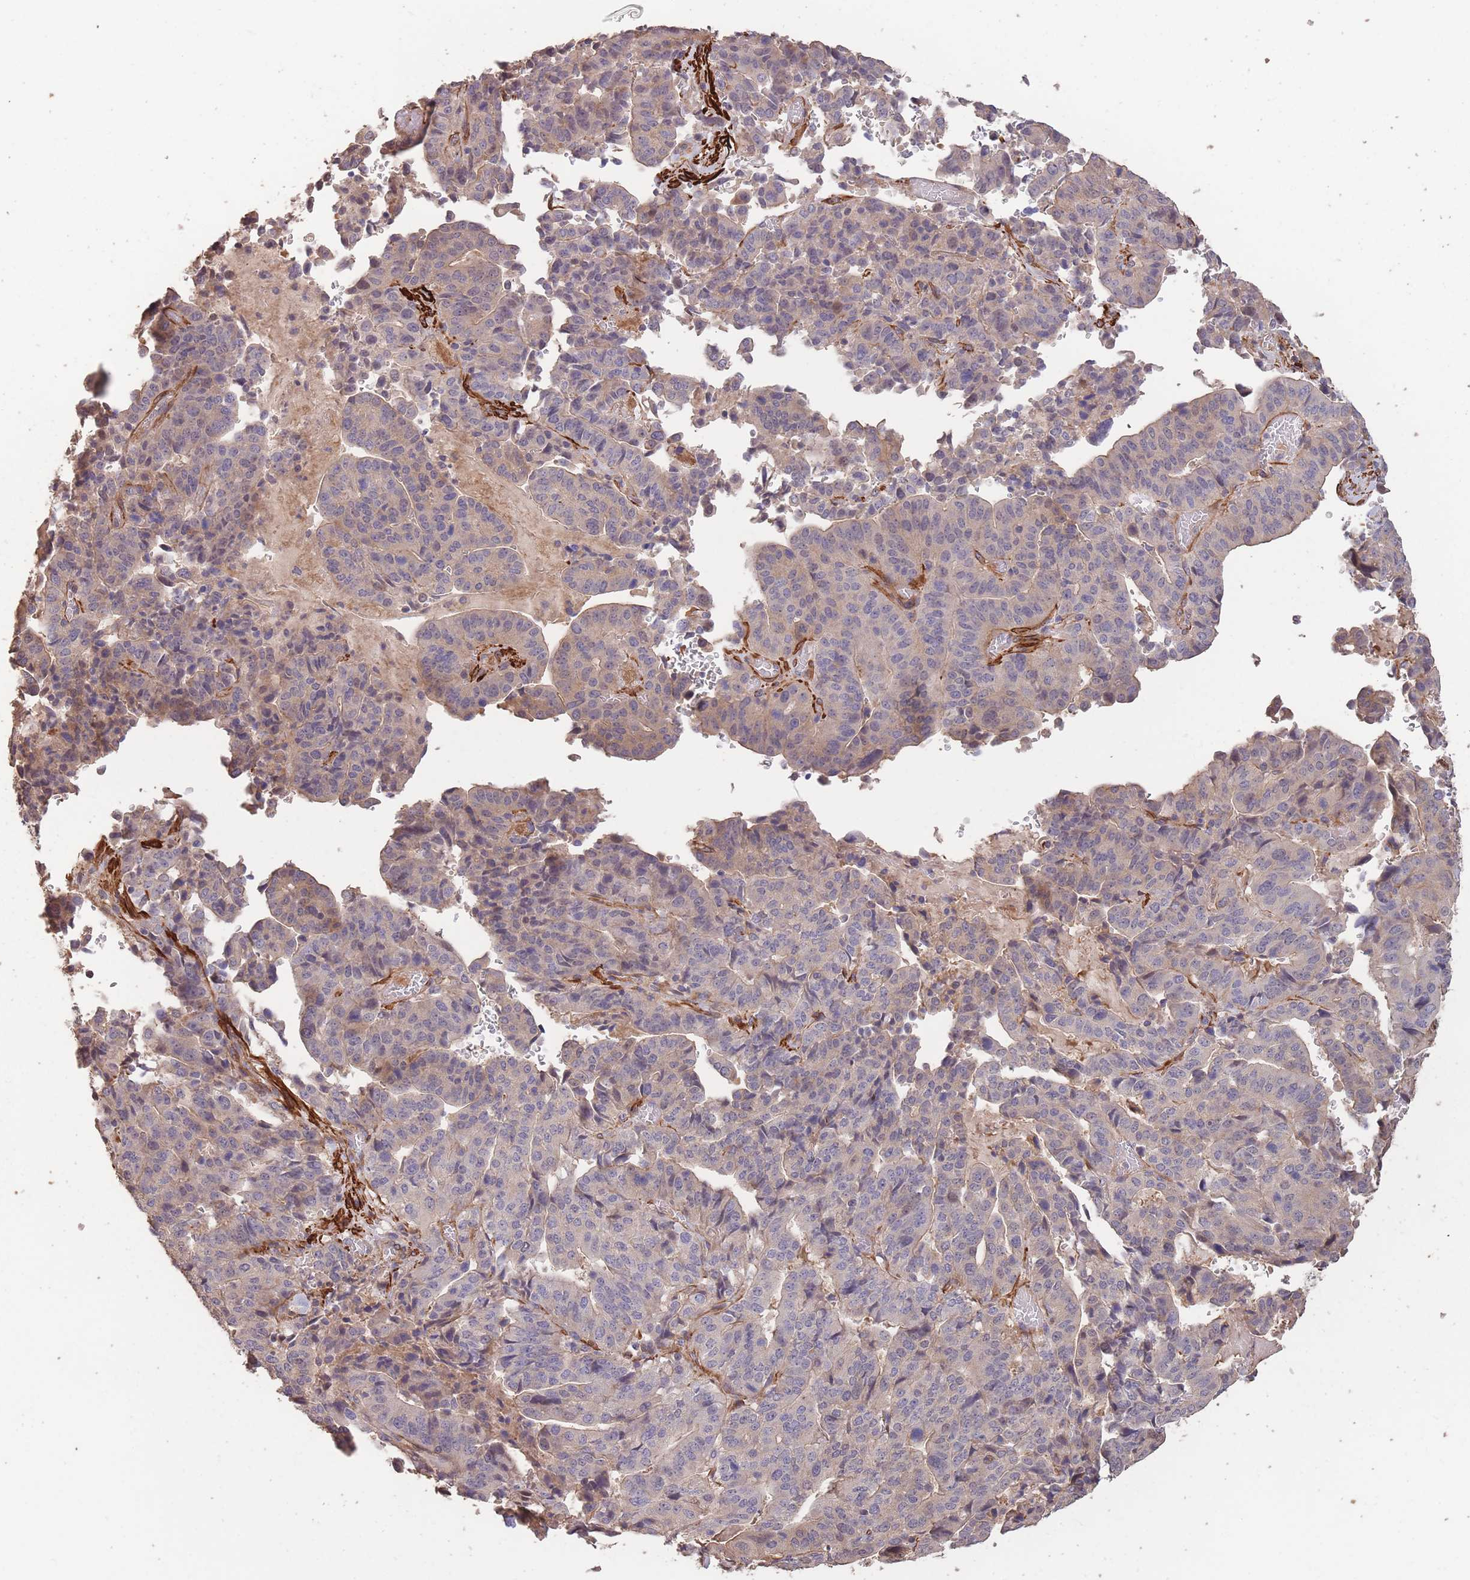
{"staining": {"intensity": "weak", "quantity": "<25%", "location": "cytoplasmic/membranous"}, "tissue": "stomach cancer", "cell_type": "Tumor cells", "image_type": "cancer", "snomed": [{"axis": "morphology", "description": "Adenocarcinoma, NOS"}, {"axis": "topography", "description": "Stomach"}], "caption": "Image shows no significant protein positivity in tumor cells of stomach cancer (adenocarcinoma).", "gene": "NLRC4", "patient": {"sex": "male", "age": 48}}